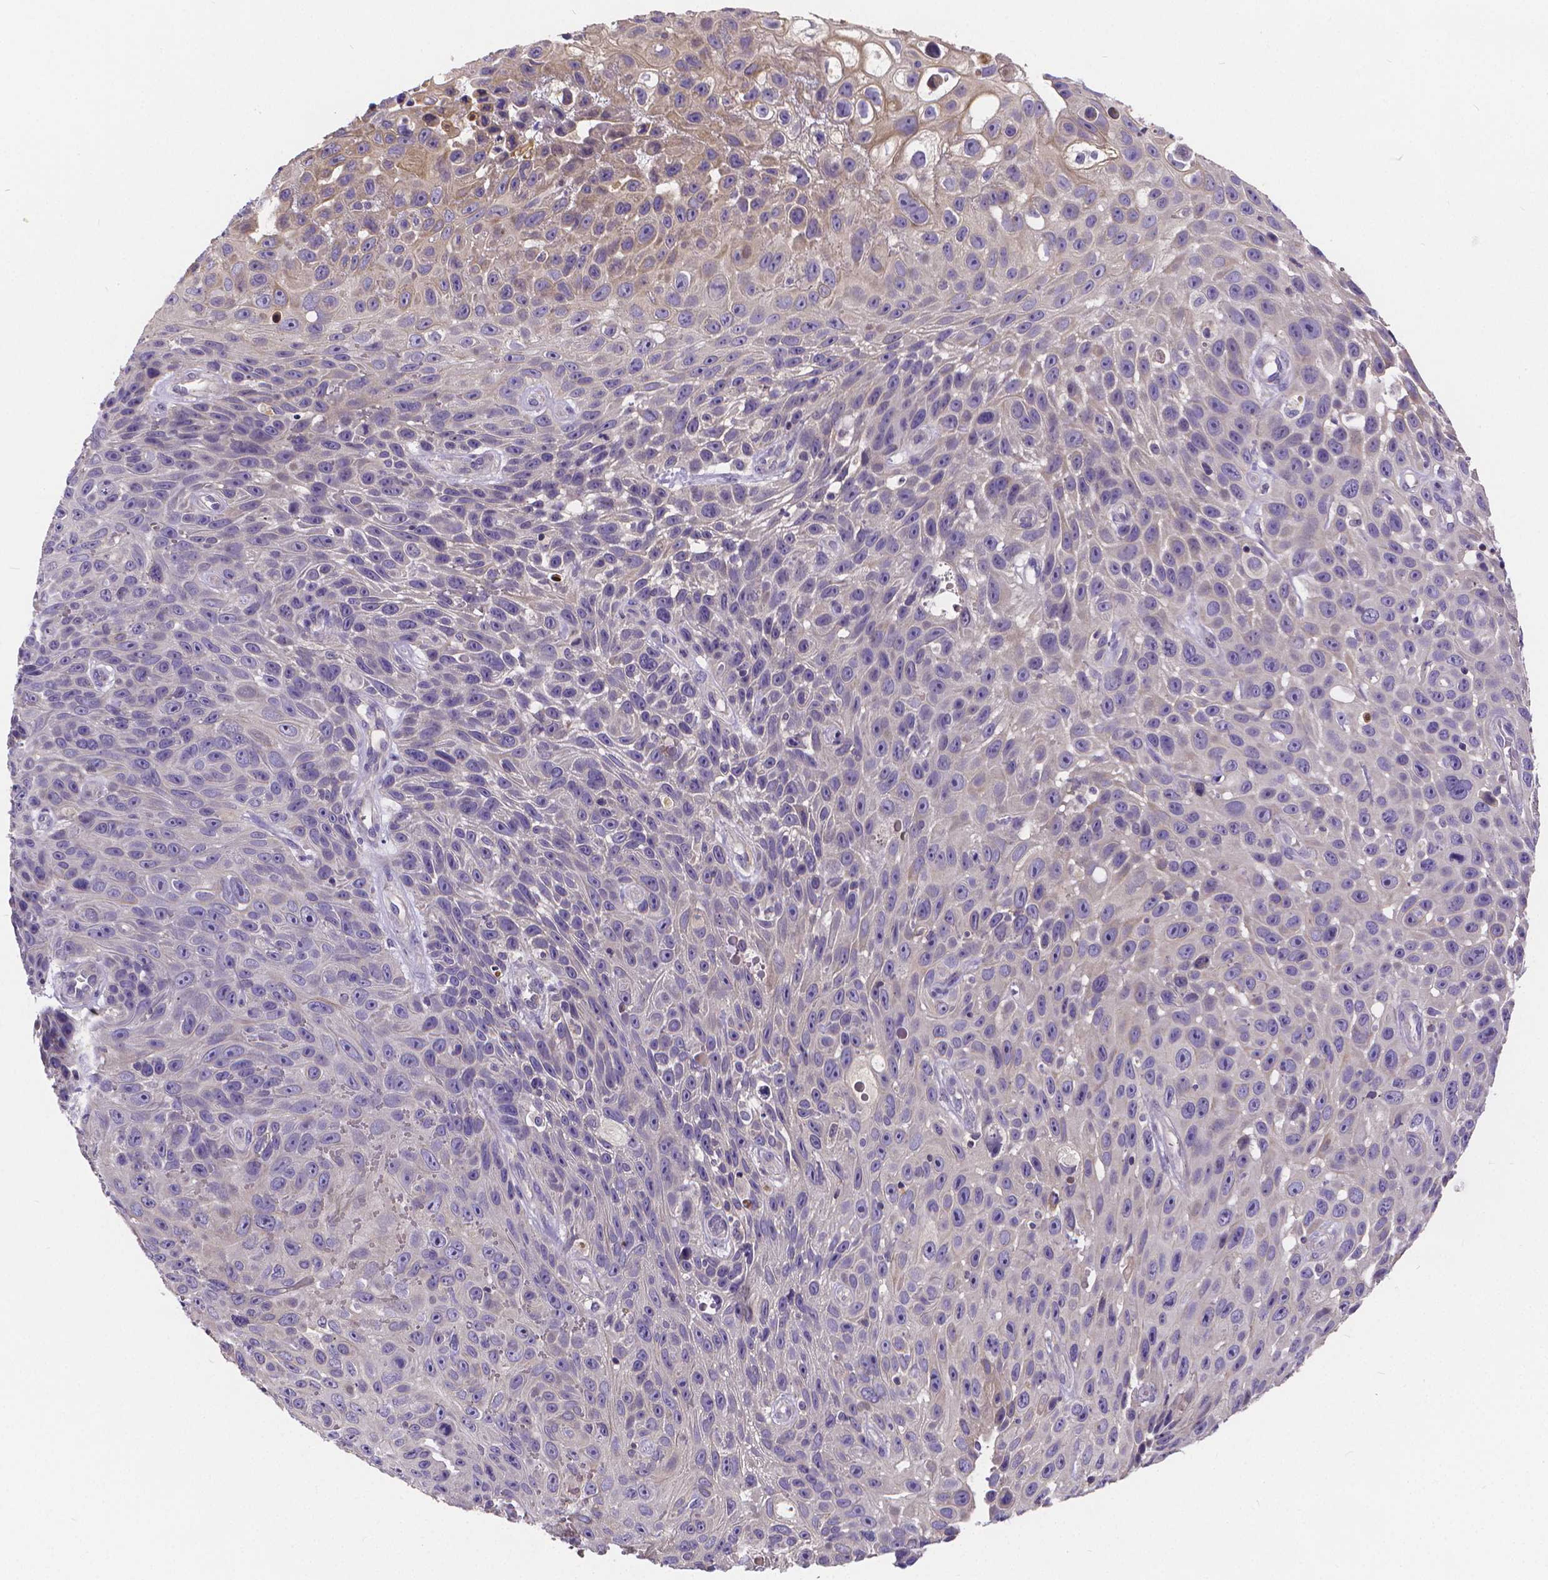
{"staining": {"intensity": "negative", "quantity": "none", "location": "none"}, "tissue": "skin cancer", "cell_type": "Tumor cells", "image_type": "cancer", "snomed": [{"axis": "morphology", "description": "Squamous cell carcinoma, NOS"}, {"axis": "topography", "description": "Skin"}], "caption": "There is no significant expression in tumor cells of skin squamous cell carcinoma.", "gene": "GLRB", "patient": {"sex": "male", "age": 82}}